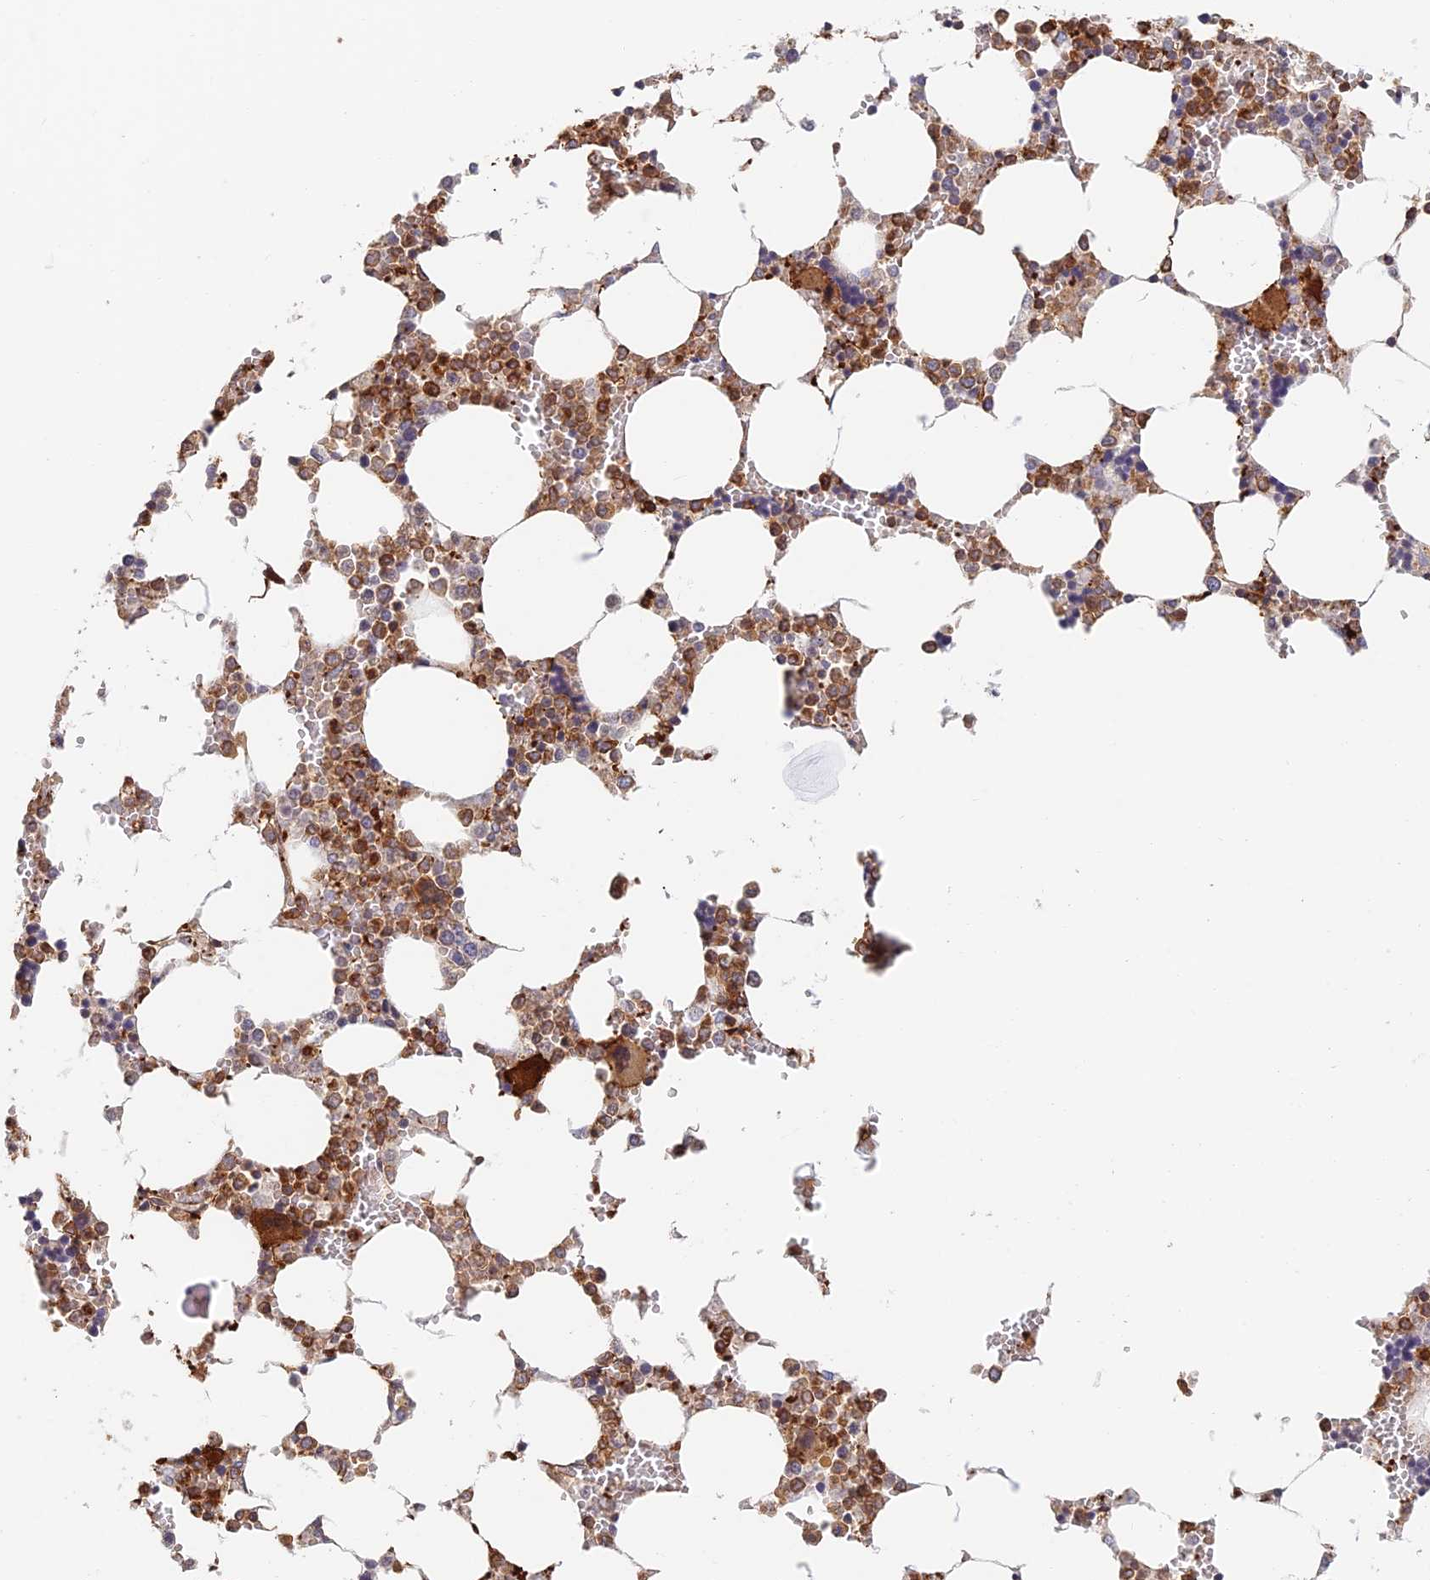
{"staining": {"intensity": "strong", "quantity": "25%-75%", "location": "cytoplasmic/membranous"}, "tissue": "bone marrow", "cell_type": "Hematopoietic cells", "image_type": "normal", "snomed": [{"axis": "morphology", "description": "Normal tissue, NOS"}, {"axis": "topography", "description": "Bone marrow"}], "caption": "Strong cytoplasmic/membranous positivity is present in about 25%-75% of hematopoietic cells in benign bone marrow. (IHC, brightfield microscopy, high magnification).", "gene": "PAK4", "patient": {"sex": "male", "age": 64}}